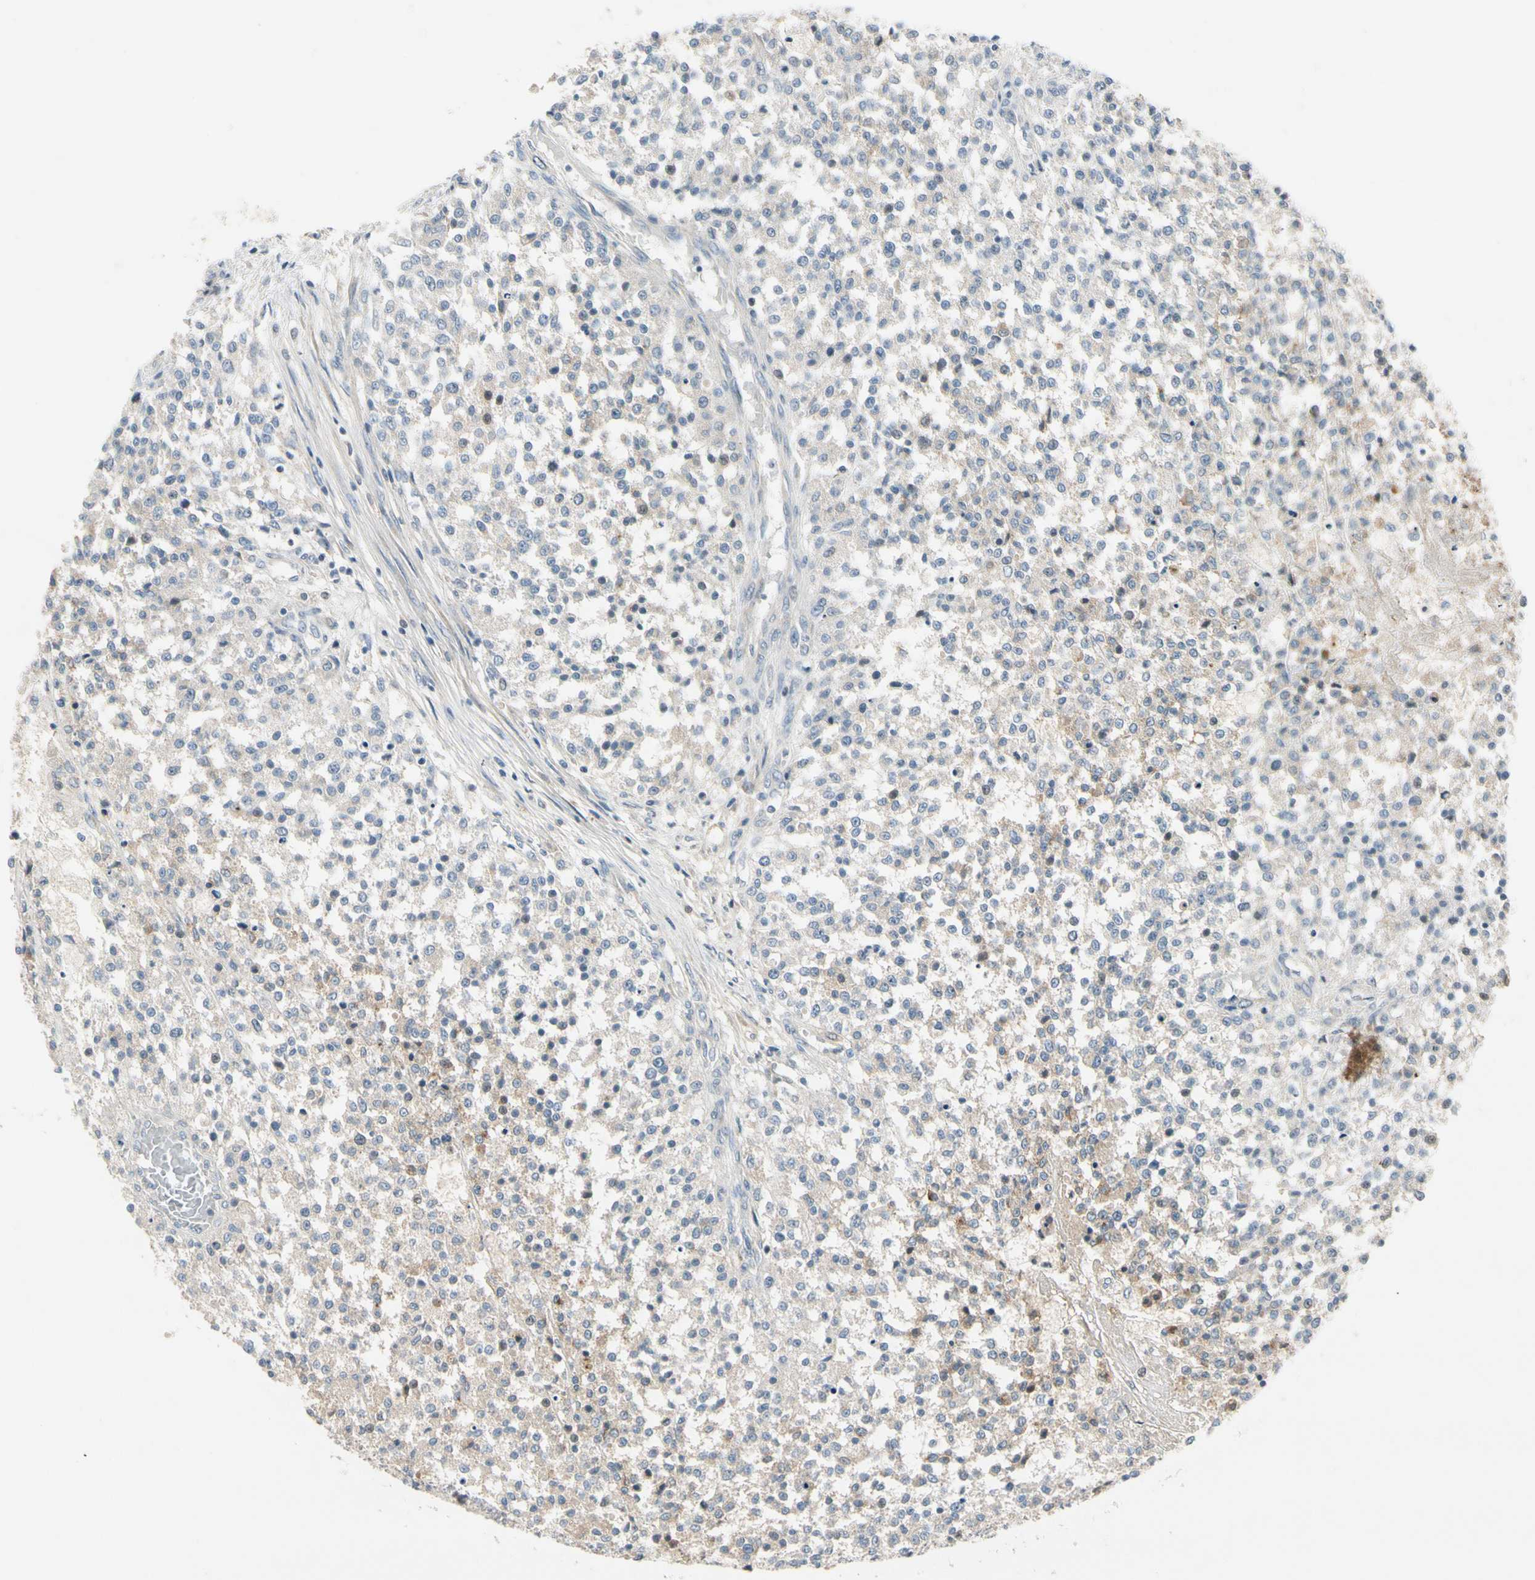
{"staining": {"intensity": "weak", "quantity": "25%-75%", "location": "cytoplasmic/membranous"}, "tissue": "testis cancer", "cell_type": "Tumor cells", "image_type": "cancer", "snomed": [{"axis": "morphology", "description": "Seminoma, NOS"}, {"axis": "topography", "description": "Testis"}], "caption": "Seminoma (testis) stained with IHC shows weak cytoplasmic/membranous positivity in about 25%-75% of tumor cells.", "gene": "ICAM5", "patient": {"sex": "male", "age": 59}}